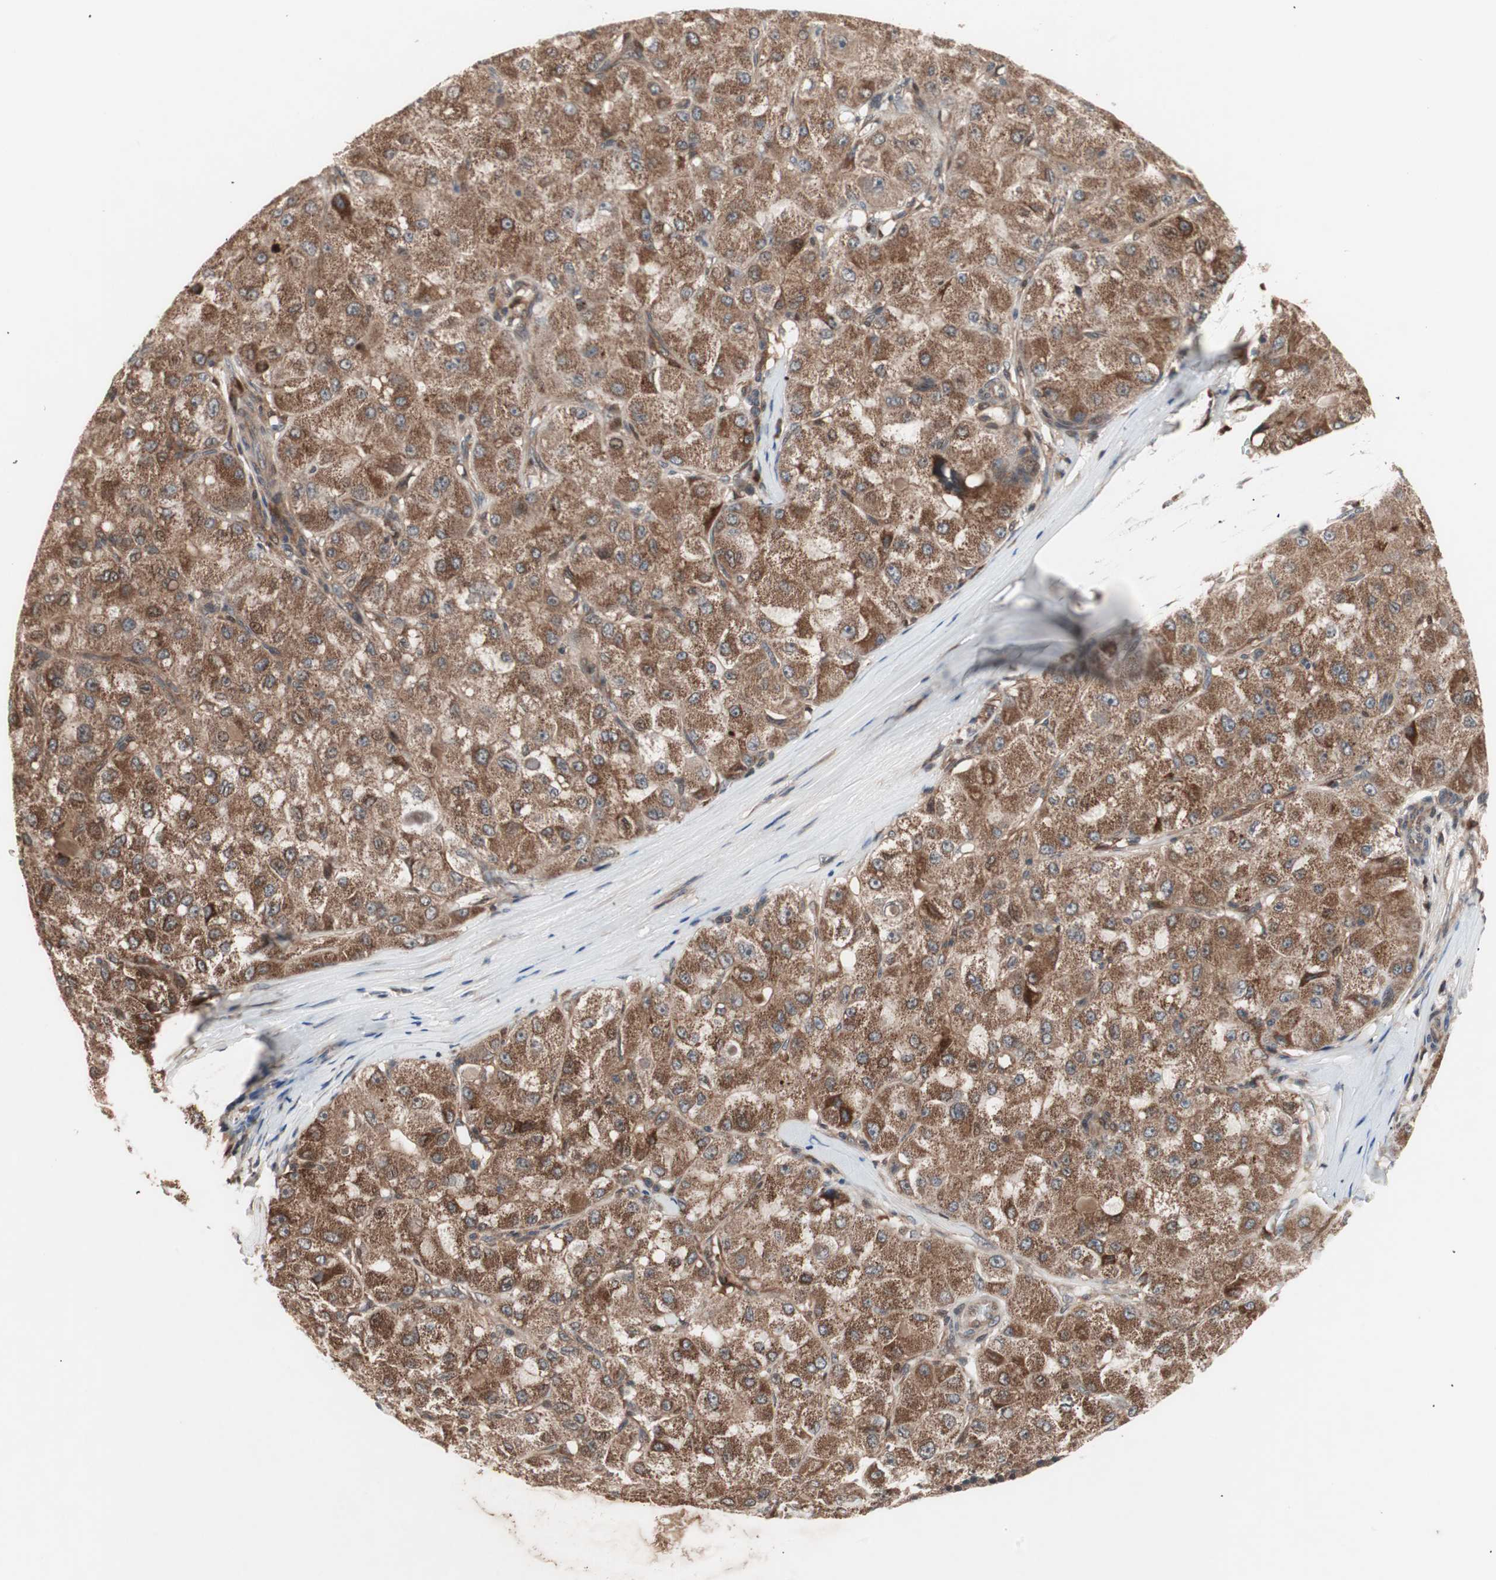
{"staining": {"intensity": "strong", "quantity": ">75%", "location": "cytoplasmic/membranous"}, "tissue": "liver cancer", "cell_type": "Tumor cells", "image_type": "cancer", "snomed": [{"axis": "morphology", "description": "Carcinoma, Hepatocellular, NOS"}, {"axis": "topography", "description": "Liver"}], "caption": "Immunohistochemistry (IHC) histopathology image of human liver cancer (hepatocellular carcinoma) stained for a protein (brown), which reveals high levels of strong cytoplasmic/membranous expression in about >75% of tumor cells.", "gene": "NF2", "patient": {"sex": "male", "age": 80}}